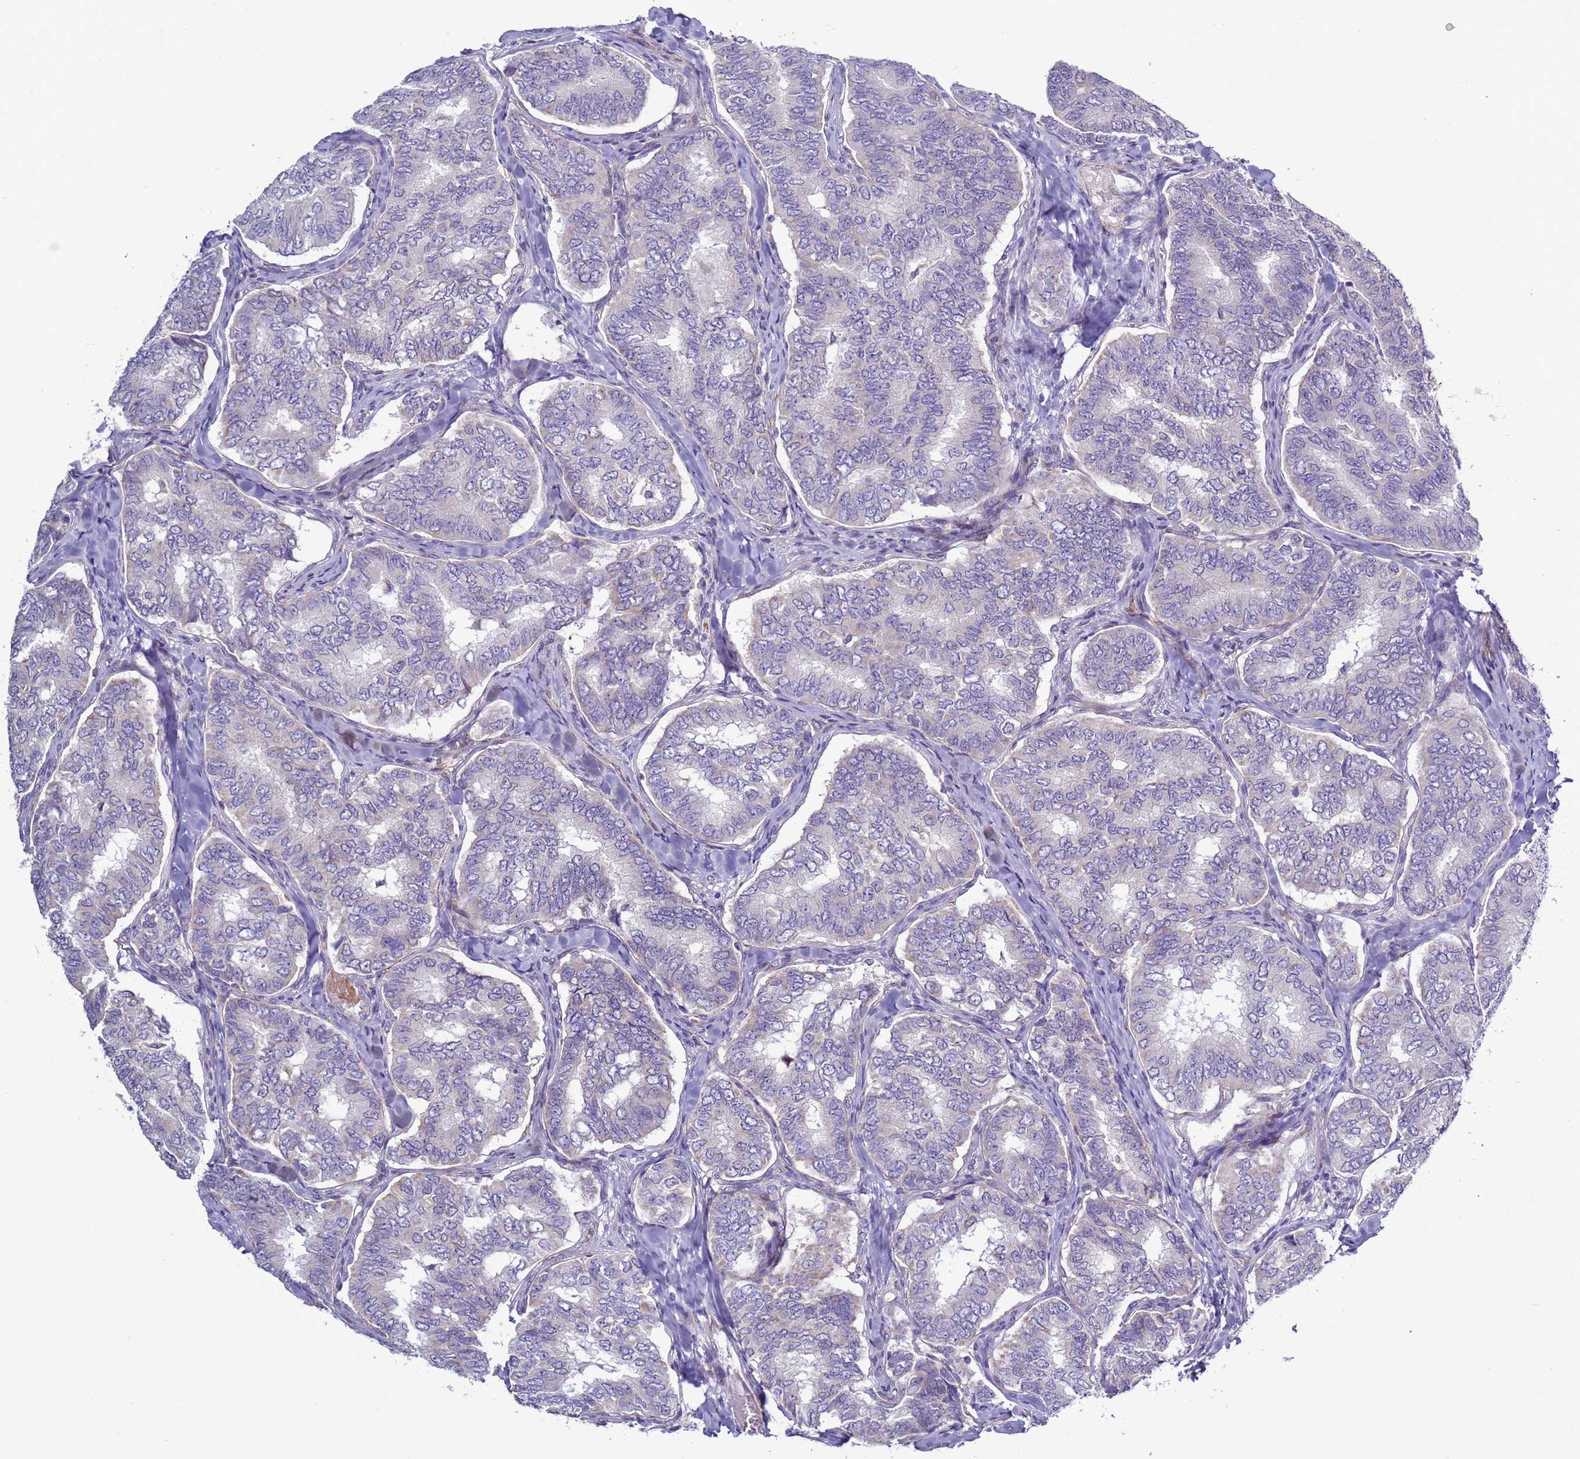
{"staining": {"intensity": "negative", "quantity": "none", "location": "none"}, "tissue": "thyroid cancer", "cell_type": "Tumor cells", "image_type": "cancer", "snomed": [{"axis": "morphology", "description": "Papillary adenocarcinoma, NOS"}, {"axis": "topography", "description": "Thyroid gland"}], "caption": "This micrograph is of thyroid papillary adenocarcinoma stained with immunohistochemistry (IHC) to label a protein in brown with the nuclei are counter-stained blue. There is no staining in tumor cells.", "gene": "ABHD17B", "patient": {"sex": "female", "age": 35}}